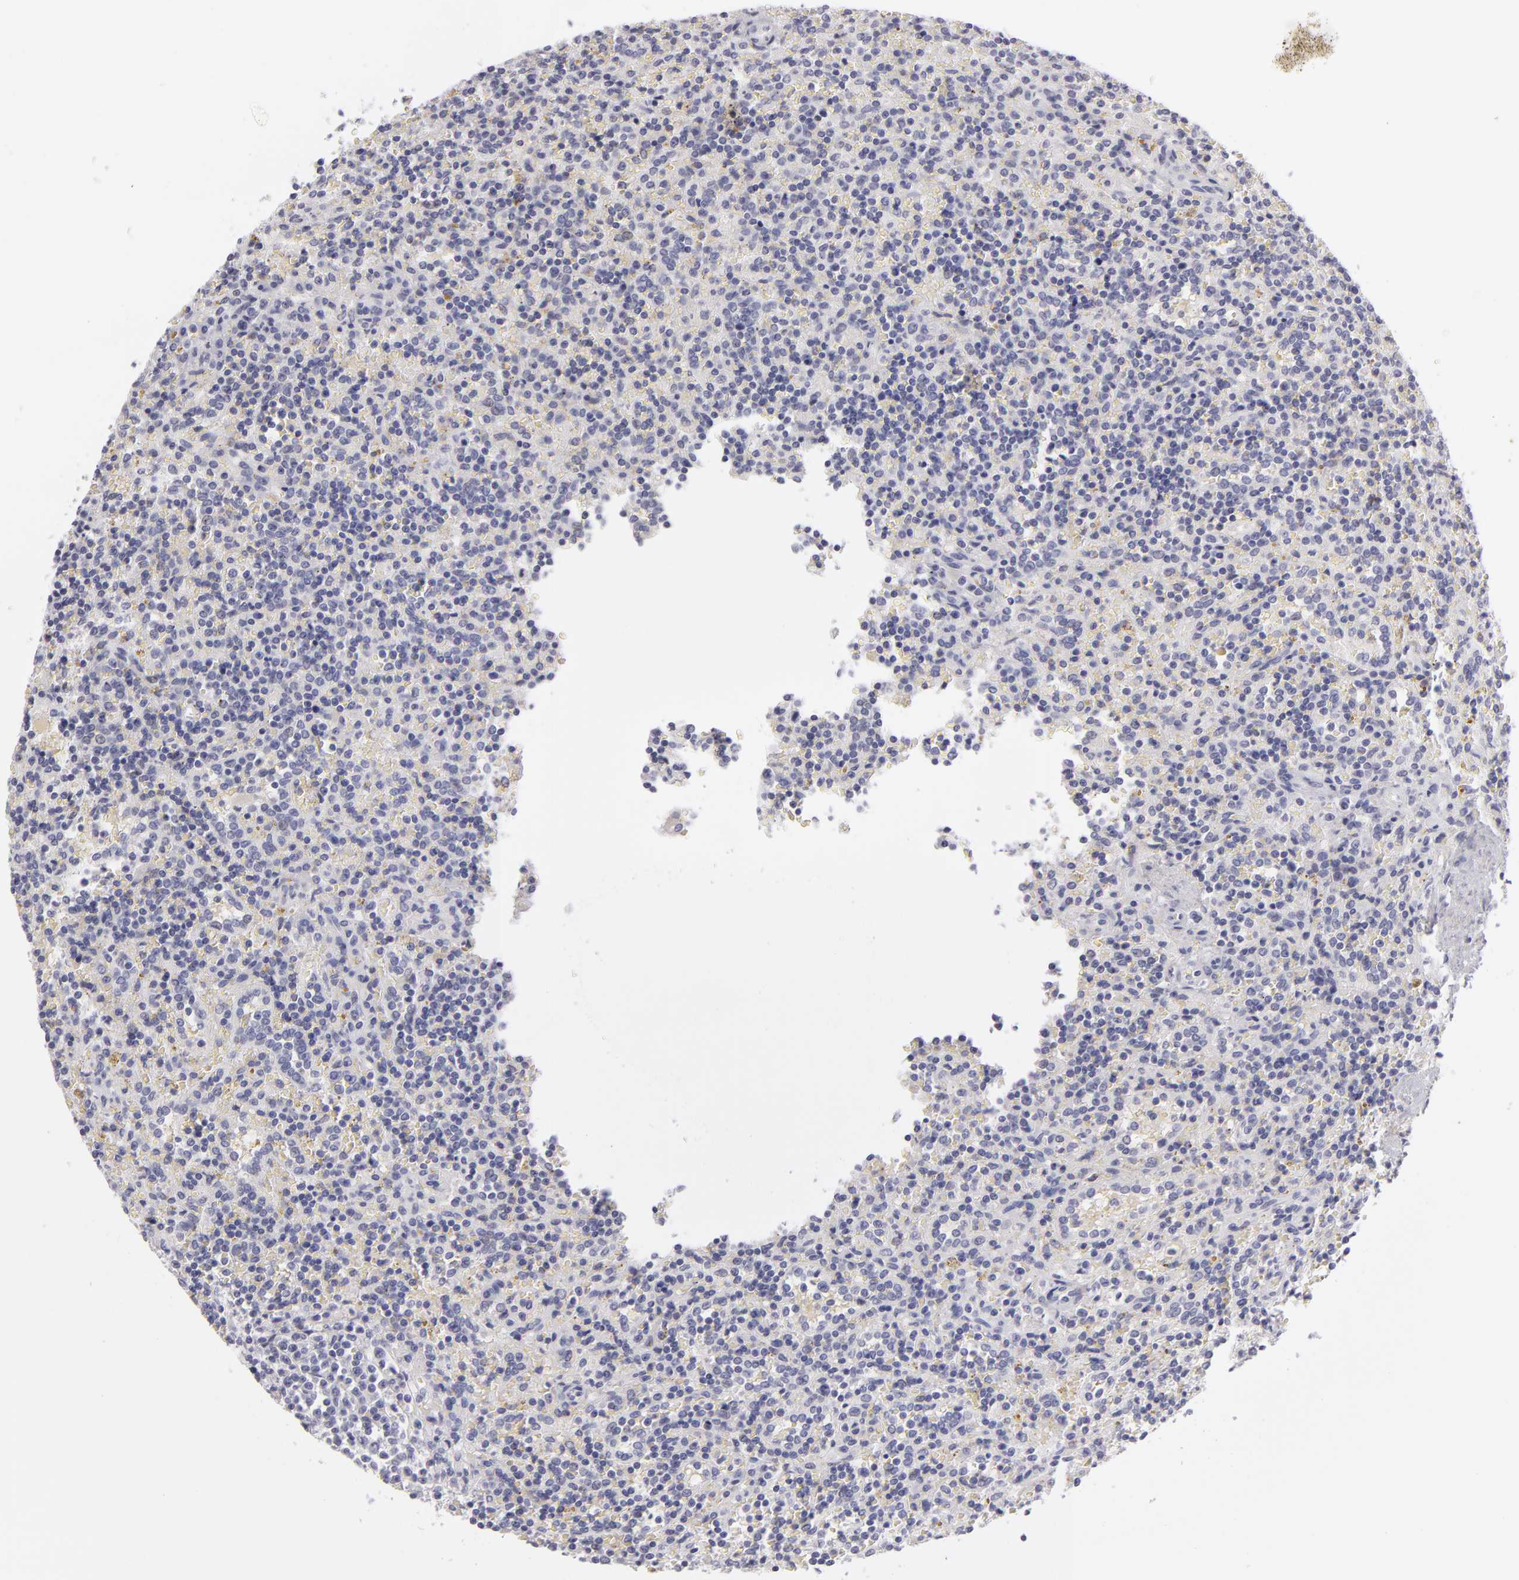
{"staining": {"intensity": "negative", "quantity": "none", "location": "none"}, "tissue": "lymphoma", "cell_type": "Tumor cells", "image_type": "cancer", "snomed": [{"axis": "morphology", "description": "Malignant lymphoma, non-Hodgkin's type, Low grade"}, {"axis": "topography", "description": "Spleen"}], "caption": "High power microscopy micrograph of an immunohistochemistry photomicrograph of lymphoma, revealing no significant staining in tumor cells.", "gene": "TNNC1", "patient": {"sex": "male", "age": 67}}